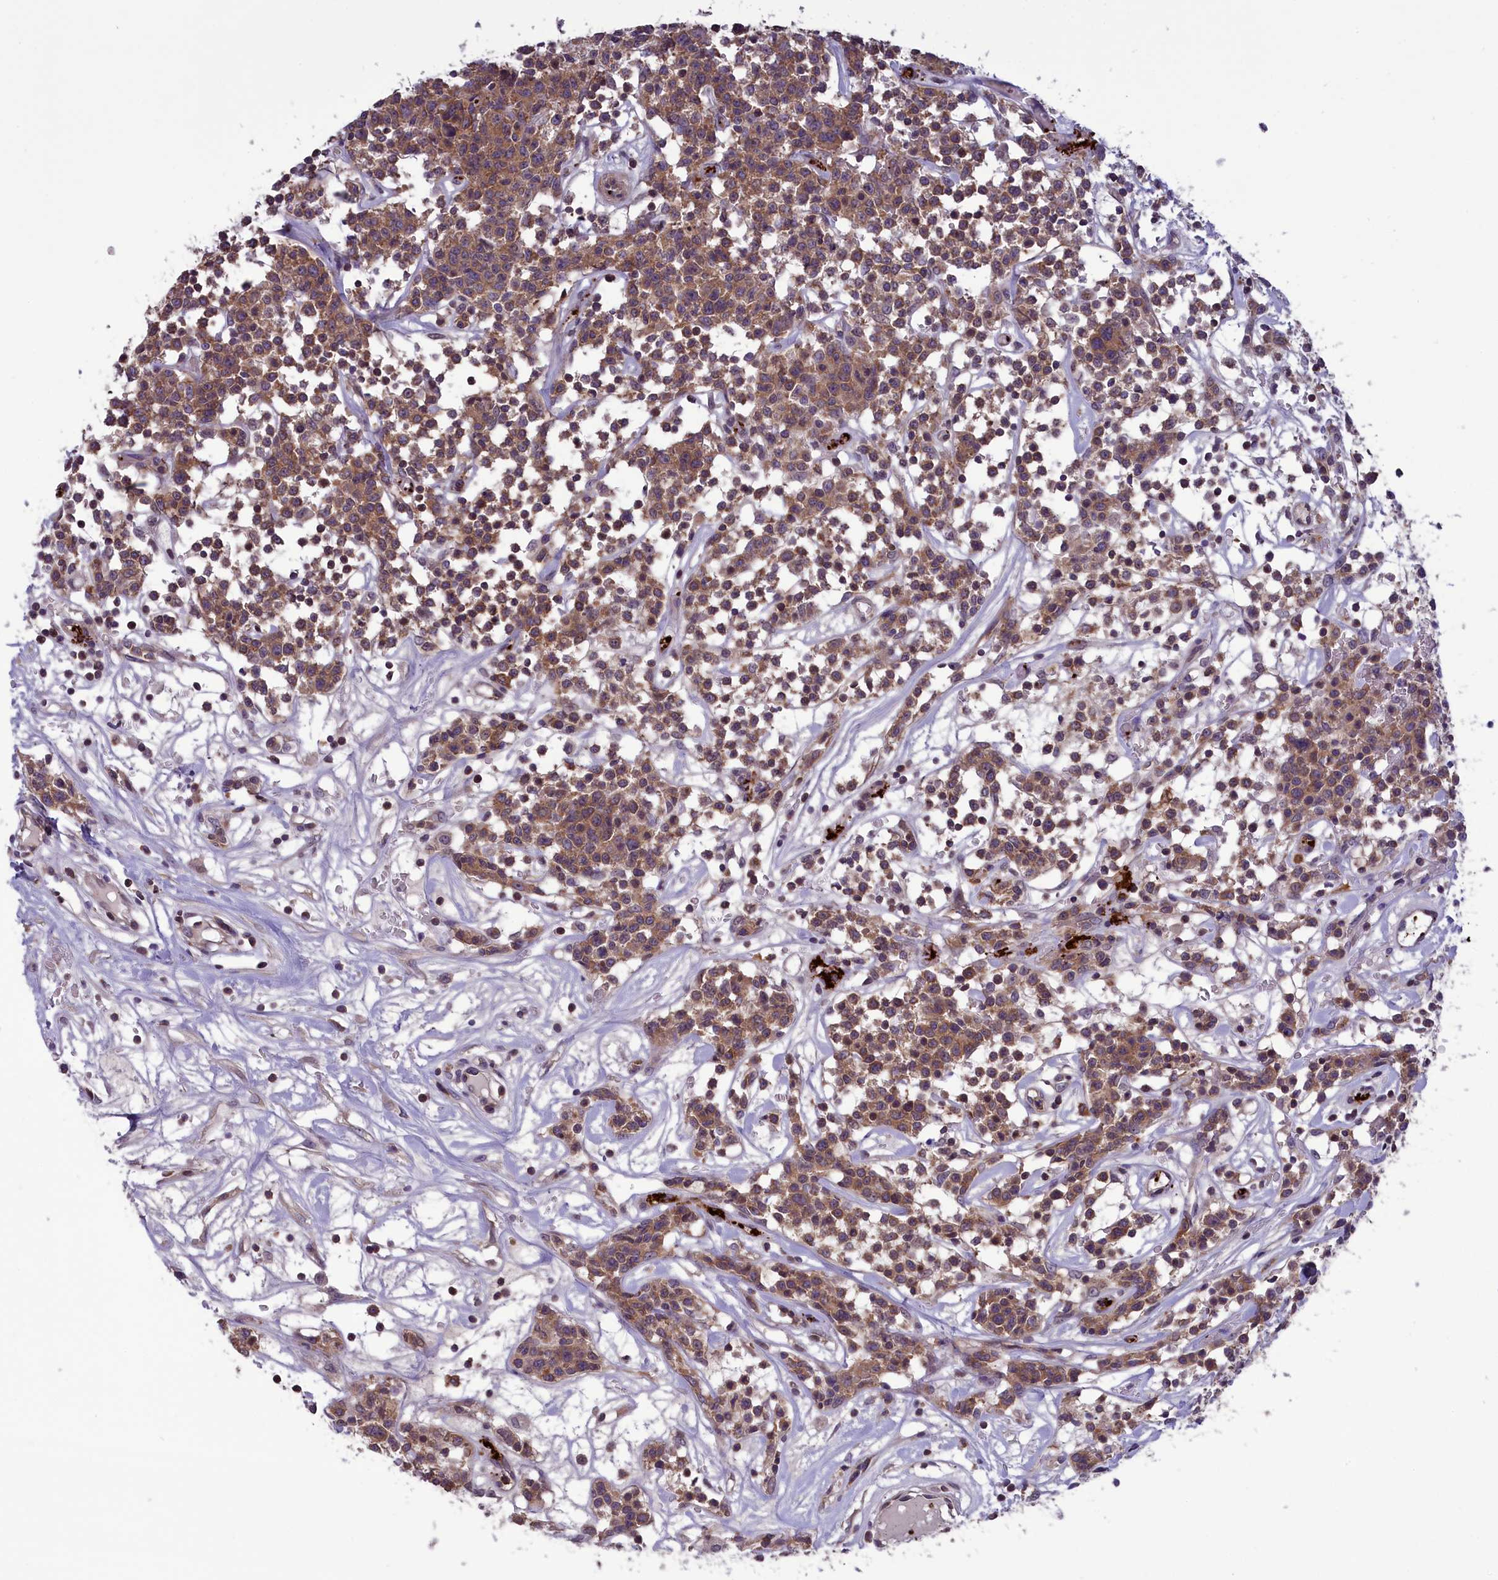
{"staining": {"intensity": "moderate", "quantity": ">75%", "location": "cytoplasmic/membranous"}, "tissue": "lymphoma", "cell_type": "Tumor cells", "image_type": "cancer", "snomed": [{"axis": "morphology", "description": "Malignant lymphoma, non-Hodgkin's type, Low grade"}, {"axis": "topography", "description": "Small intestine"}], "caption": "Brown immunohistochemical staining in lymphoma reveals moderate cytoplasmic/membranous positivity in approximately >75% of tumor cells.", "gene": "HEATR3", "patient": {"sex": "female", "age": 59}}